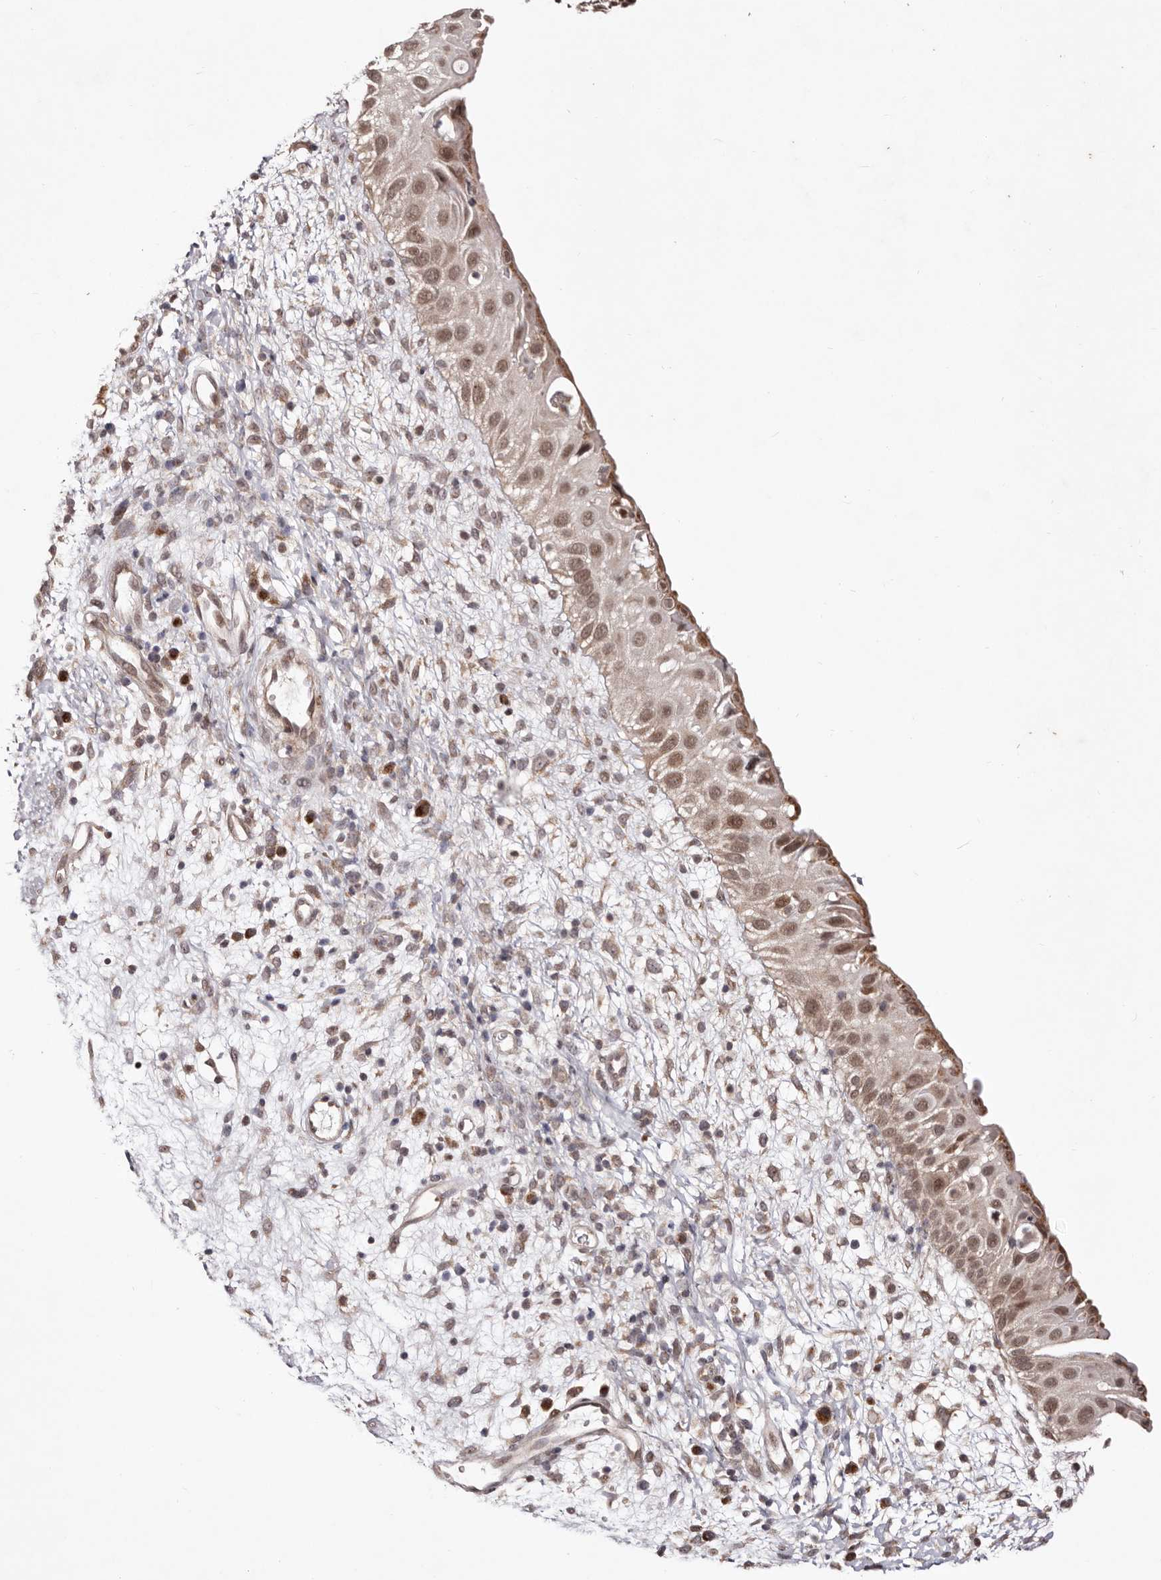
{"staining": {"intensity": "moderate", "quantity": ">75%", "location": "cytoplasmic/membranous,nuclear"}, "tissue": "nasopharynx", "cell_type": "Respiratory epithelial cells", "image_type": "normal", "snomed": [{"axis": "morphology", "description": "Normal tissue, NOS"}, {"axis": "topography", "description": "Nasopharynx"}], "caption": "Protein staining of unremarkable nasopharynx exhibits moderate cytoplasmic/membranous,nuclear expression in approximately >75% of respiratory epithelial cells. The staining is performed using DAB brown chromogen to label protein expression. The nuclei are counter-stained blue using hematoxylin.", "gene": "EGR3", "patient": {"sex": "male", "age": 22}}